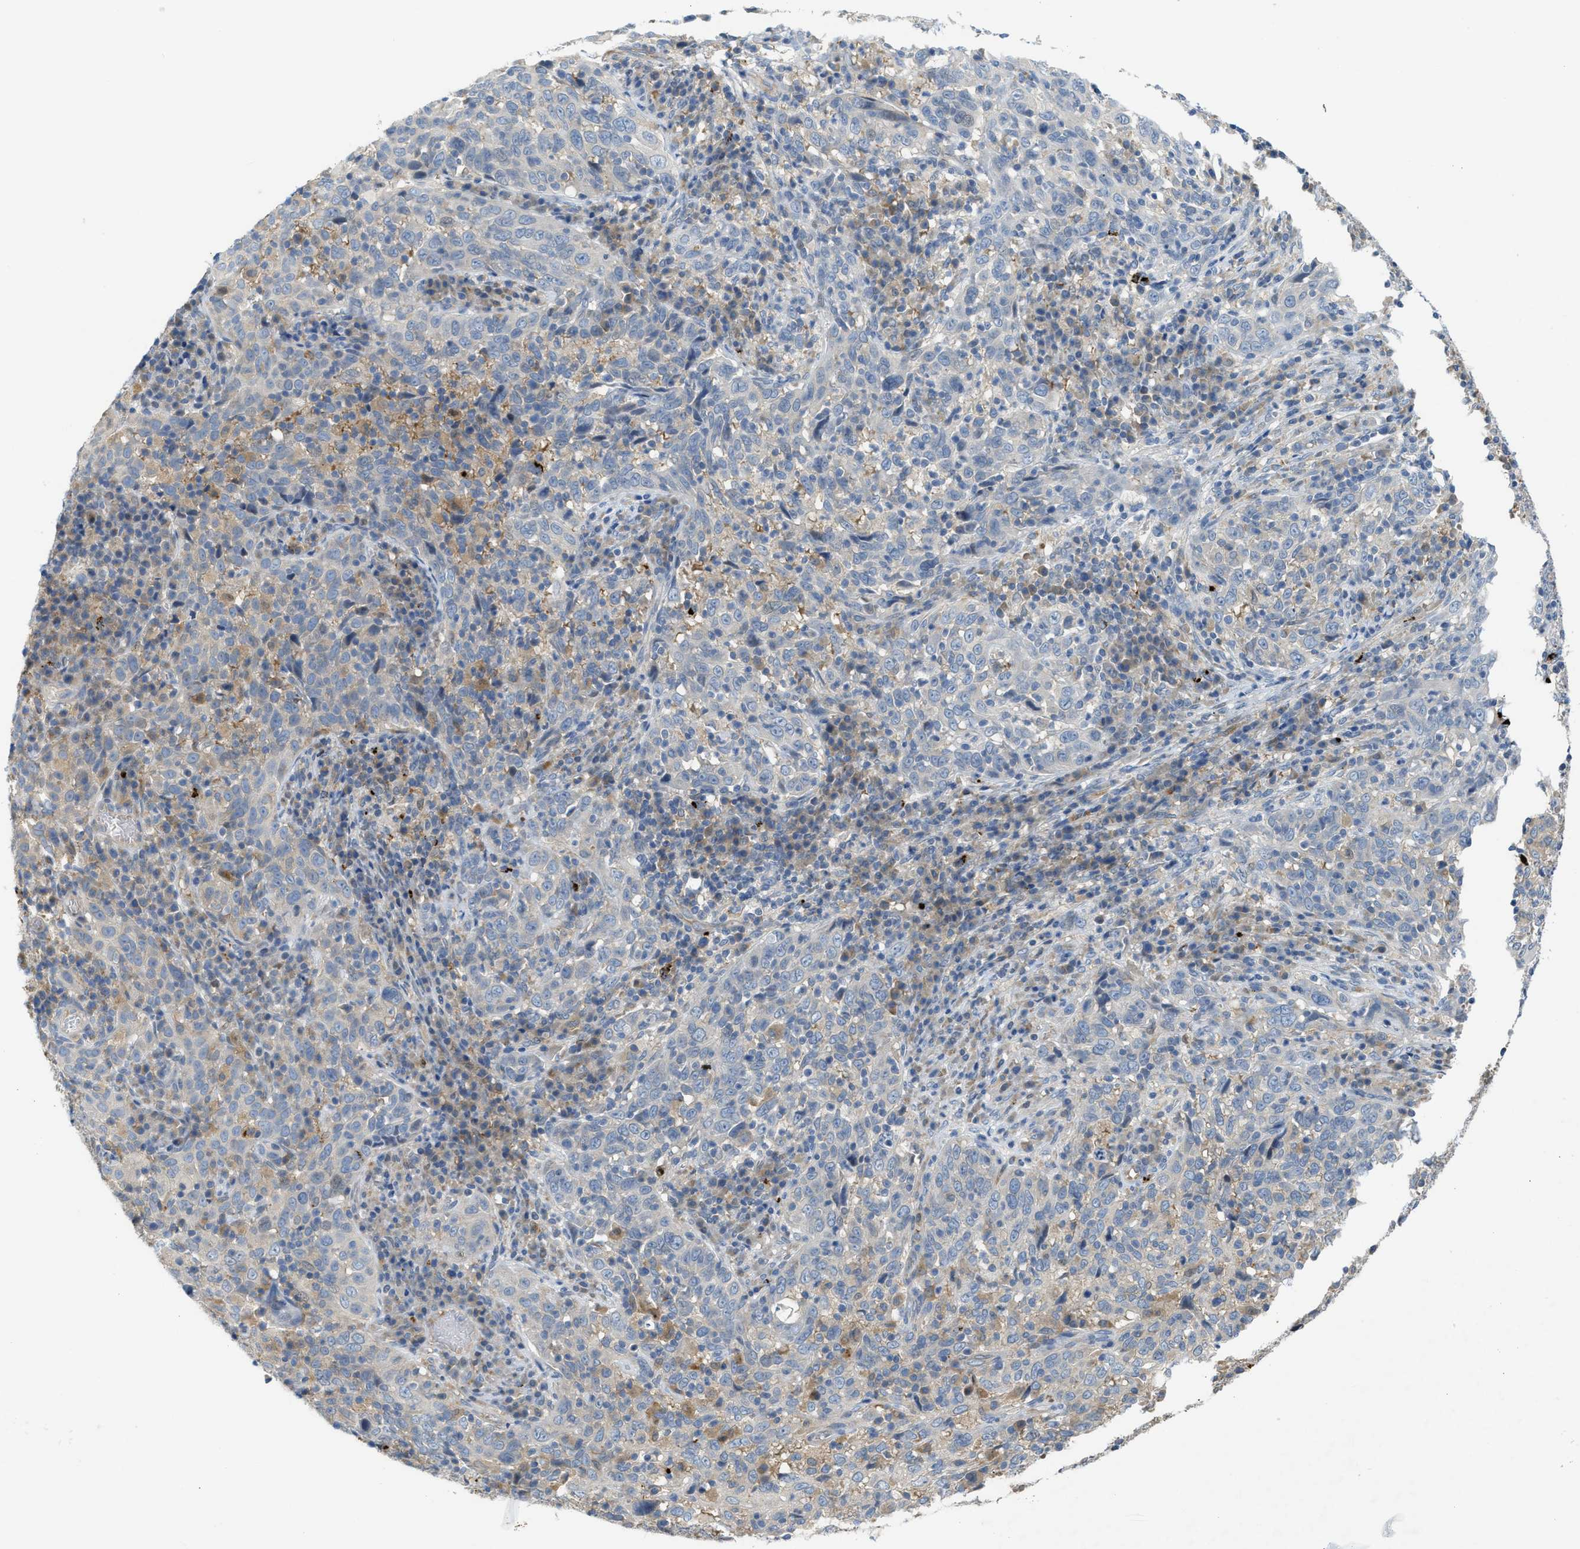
{"staining": {"intensity": "negative", "quantity": "none", "location": "none"}, "tissue": "cervical cancer", "cell_type": "Tumor cells", "image_type": "cancer", "snomed": [{"axis": "morphology", "description": "Squamous cell carcinoma, NOS"}, {"axis": "topography", "description": "Cervix"}], "caption": "High power microscopy photomicrograph of an immunohistochemistry (IHC) micrograph of cervical cancer, revealing no significant positivity in tumor cells. (DAB immunohistochemistry (IHC) with hematoxylin counter stain).", "gene": "KLHDC10", "patient": {"sex": "female", "age": 46}}